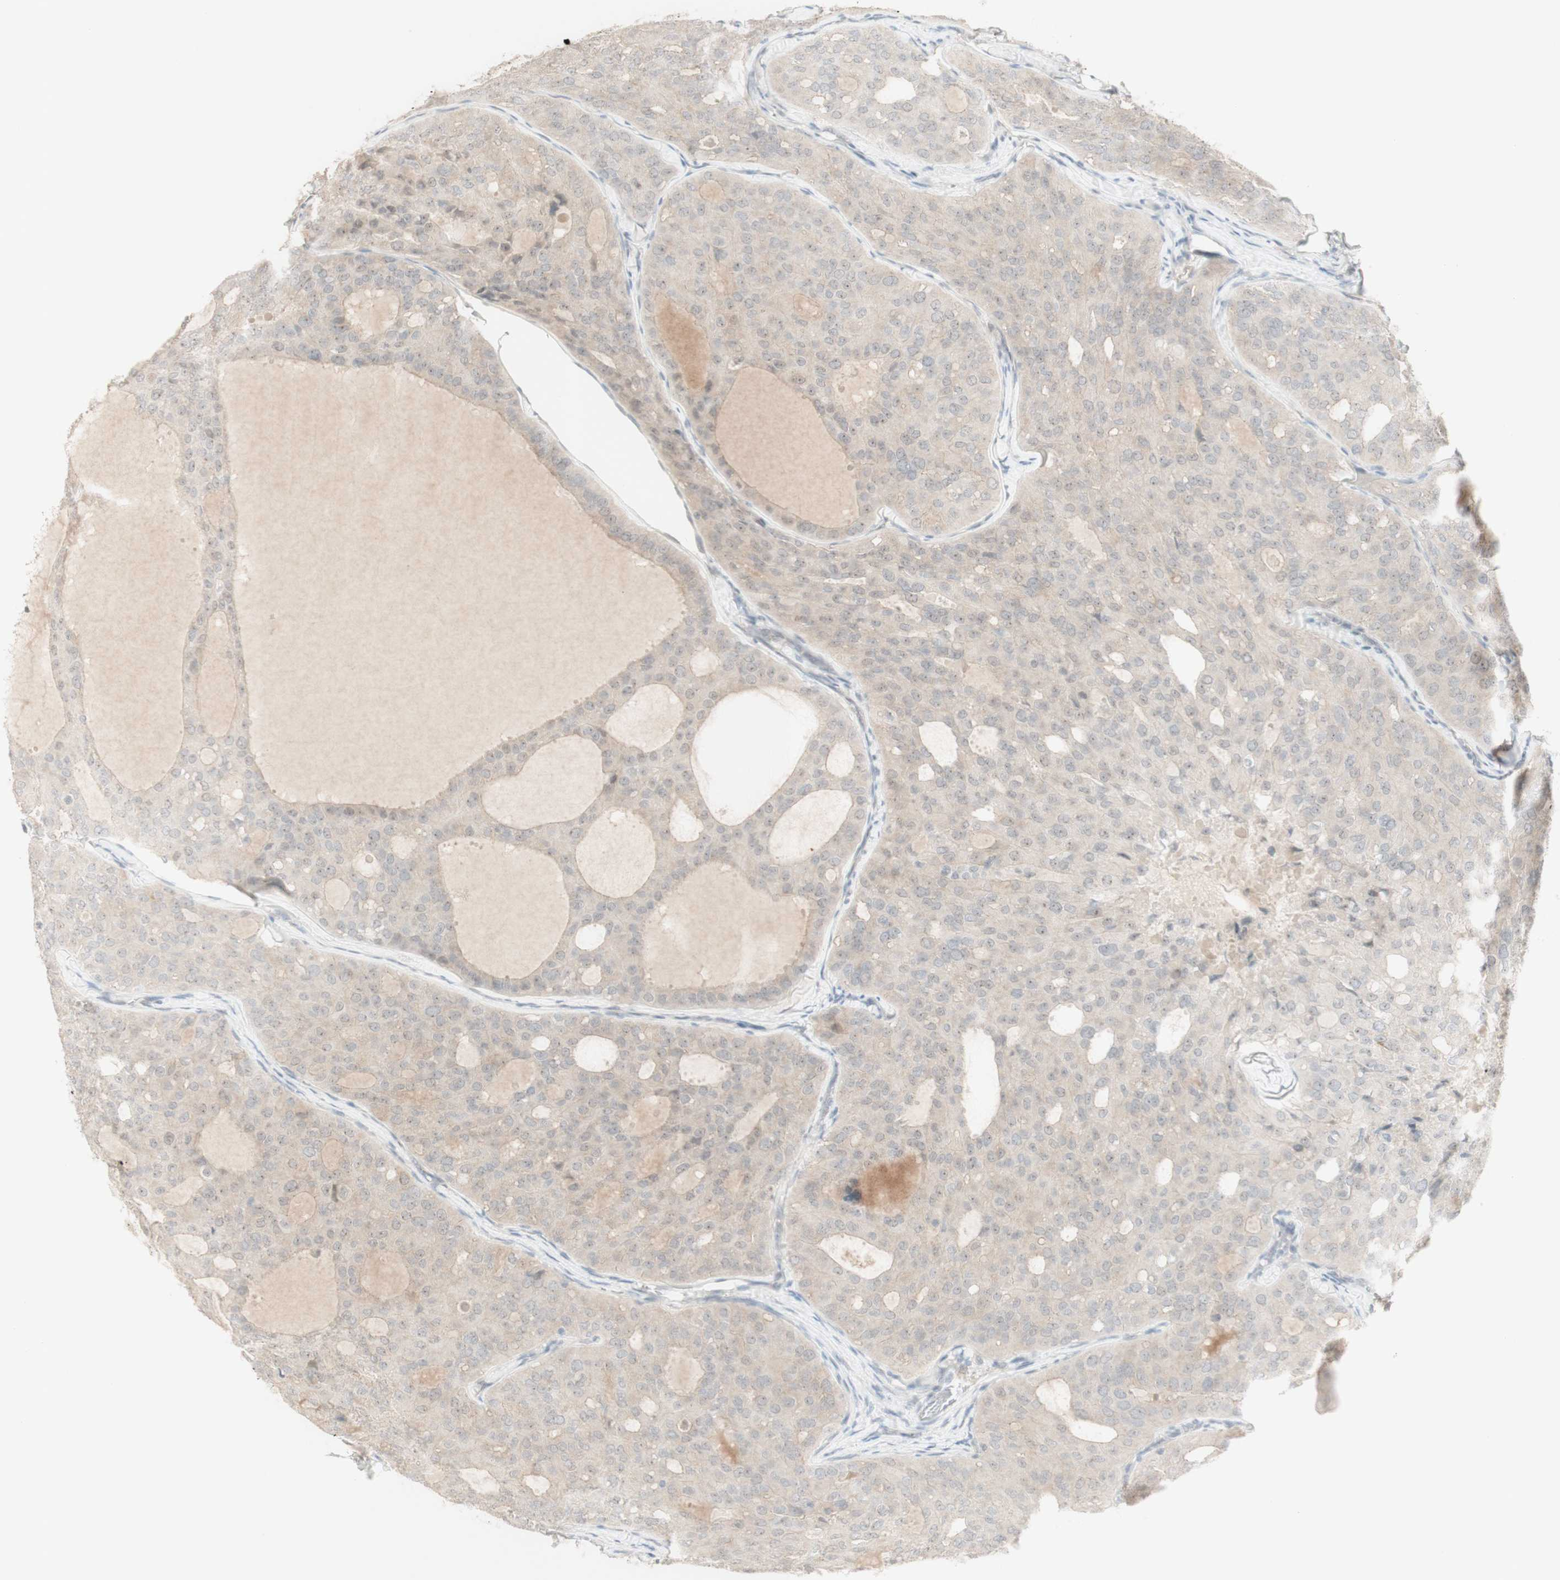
{"staining": {"intensity": "weak", "quantity": ">75%", "location": "cytoplasmic/membranous"}, "tissue": "thyroid cancer", "cell_type": "Tumor cells", "image_type": "cancer", "snomed": [{"axis": "morphology", "description": "Follicular adenoma carcinoma, NOS"}, {"axis": "topography", "description": "Thyroid gland"}], "caption": "Immunohistochemical staining of follicular adenoma carcinoma (thyroid) shows low levels of weak cytoplasmic/membranous staining in approximately >75% of tumor cells.", "gene": "PLCD4", "patient": {"sex": "male", "age": 75}}